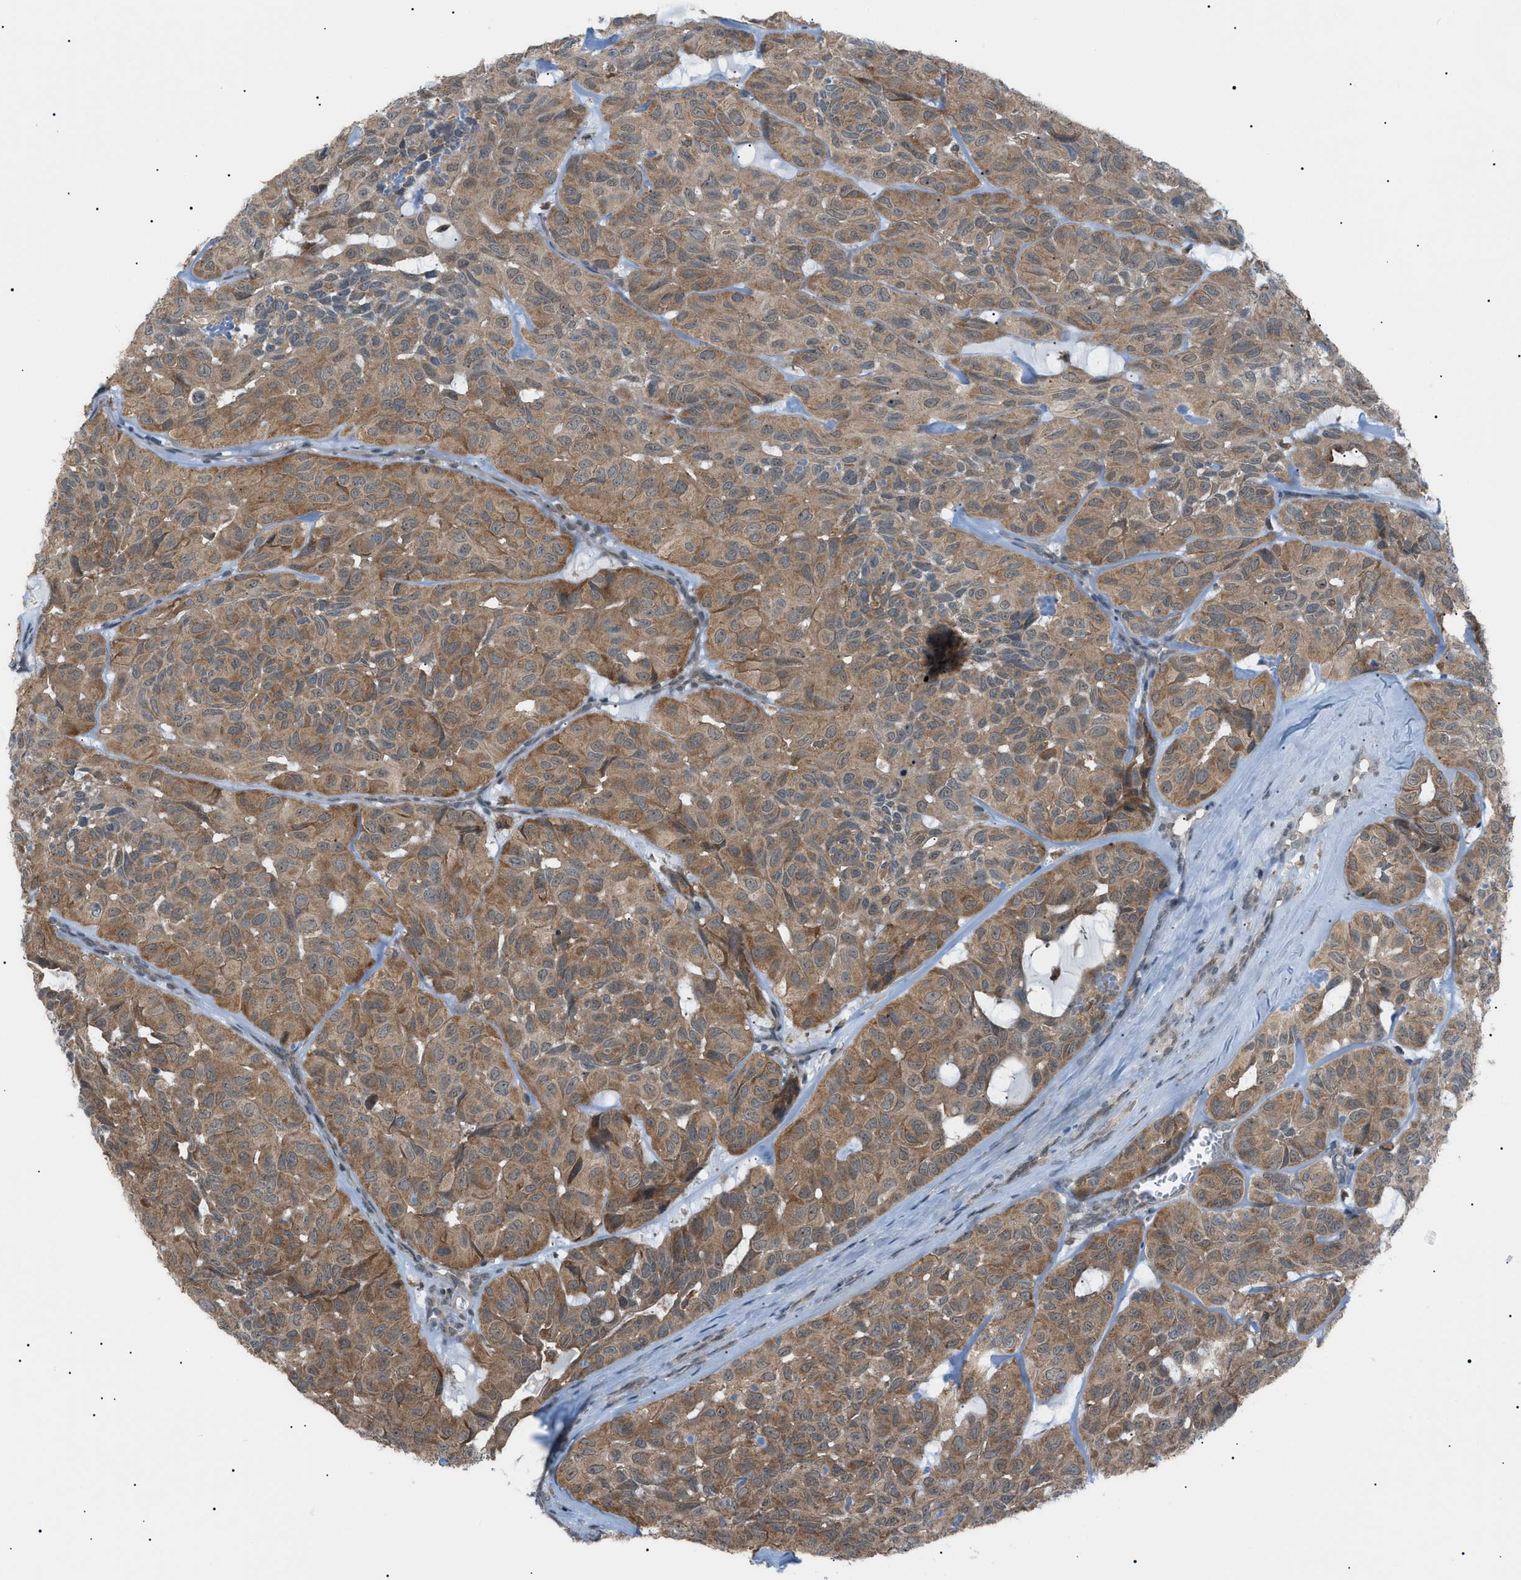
{"staining": {"intensity": "moderate", "quantity": ">75%", "location": "cytoplasmic/membranous"}, "tissue": "head and neck cancer", "cell_type": "Tumor cells", "image_type": "cancer", "snomed": [{"axis": "morphology", "description": "Adenocarcinoma, NOS"}, {"axis": "topography", "description": "Salivary gland, NOS"}, {"axis": "topography", "description": "Head-Neck"}], "caption": "Head and neck cancer (adenocarcinoma) was stained to show a protein in brown. There is medium levels of moderate cytoplasmic/membranous positivity in about >75% of tumor cells.", "gene": "LPIN2", "patient": {"sex": "female", "age": 76}}